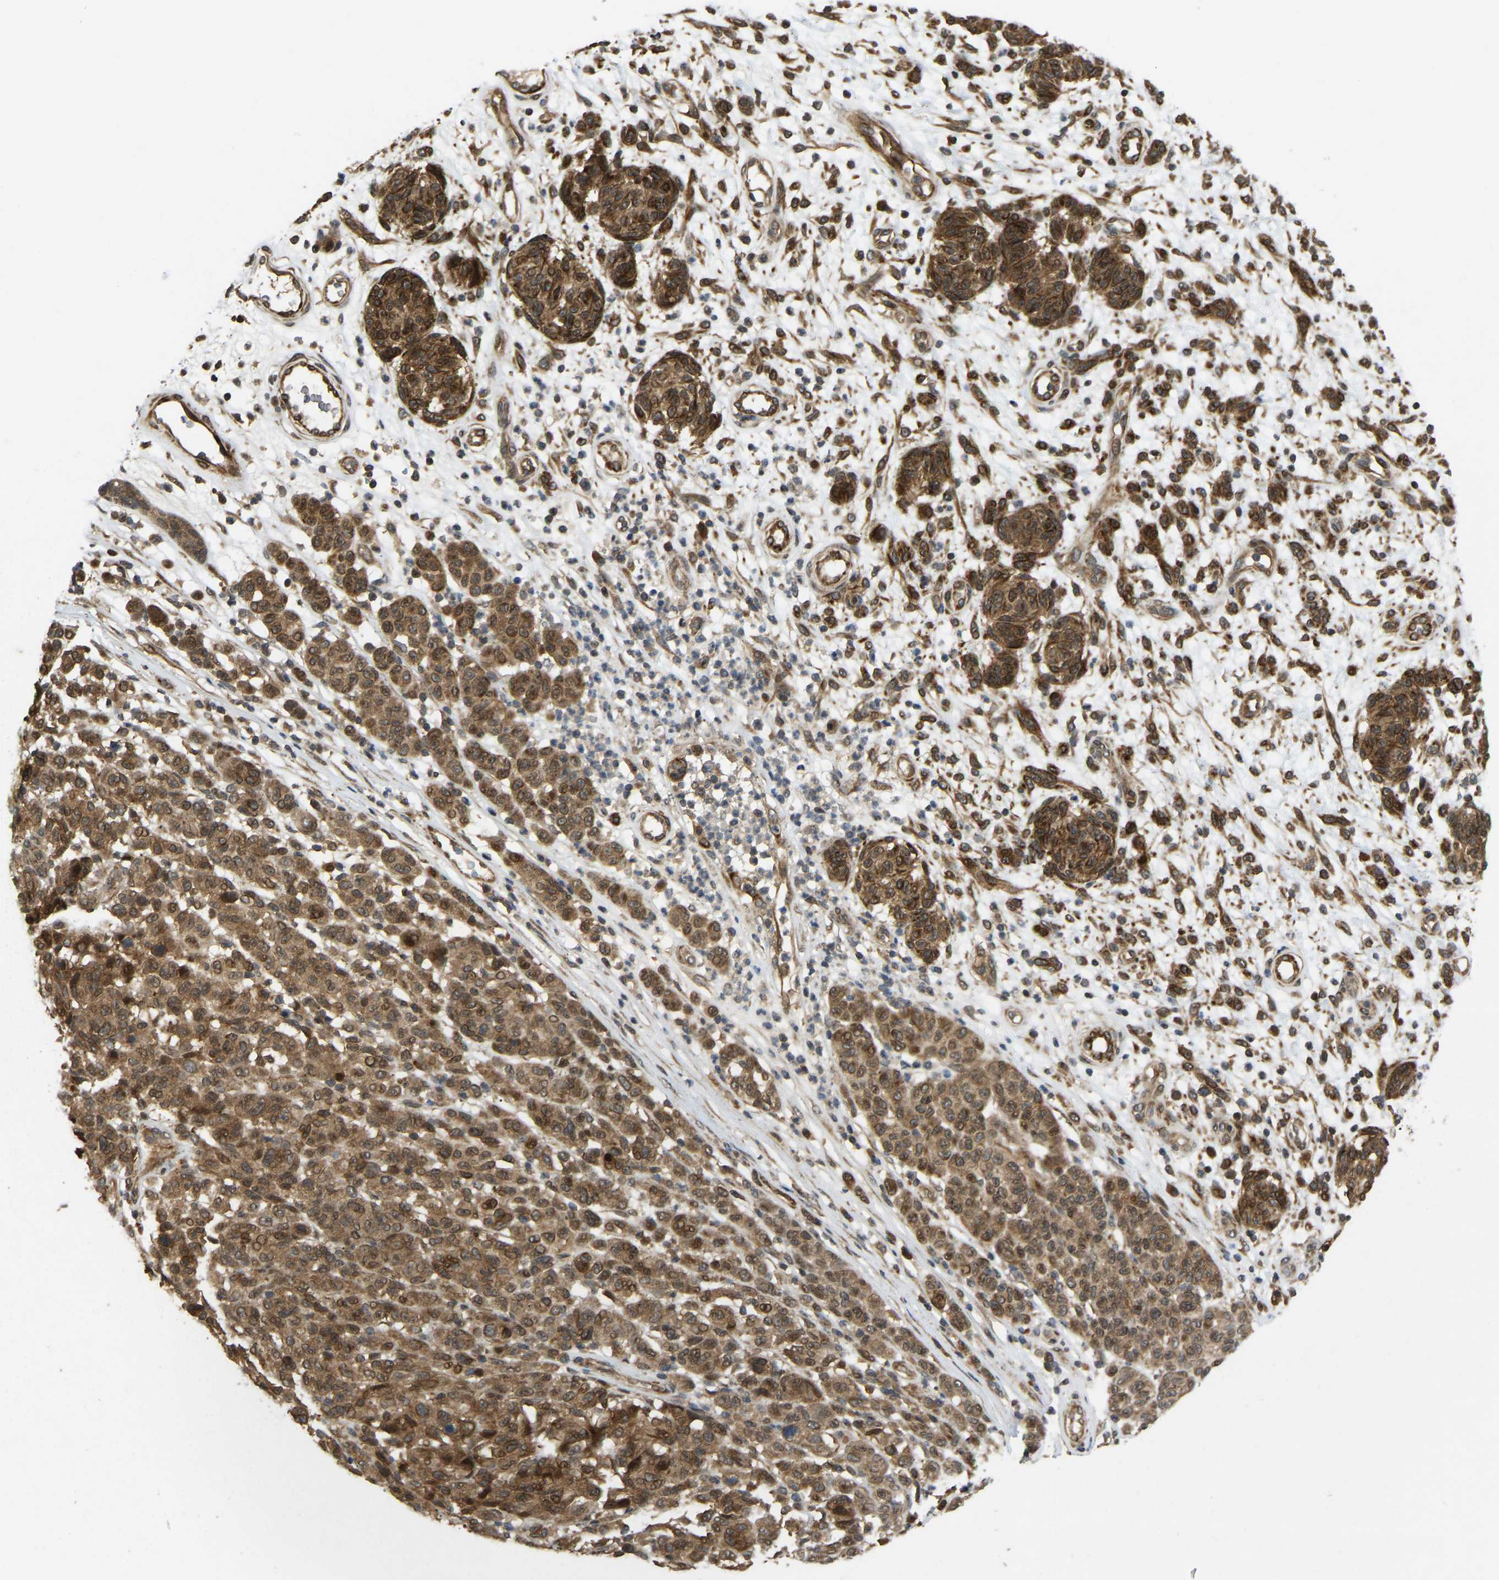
{"staining": {"intensity": "moderate", "quantity": ">75%", "location": "cytoplasmic/membranous,nuclear"}, "tissue": "melanoma", "cell_type": "Tumor cells", "image_type": "cancer", "snomed": [{"axis": "morphology", "description": "Malignant melanoma, NOS"}, {"axis": "topography", "description": "Skin"}], "caption": "There is medium levels of moderate cytoplasmic/membranous and nuclear staining in tumor cells of malignant melanoma, as demonstrated by immunohistochemical staining (brown color).", "gene": "KIAA1549", "patient": {"sex": "male", "age": 59}}